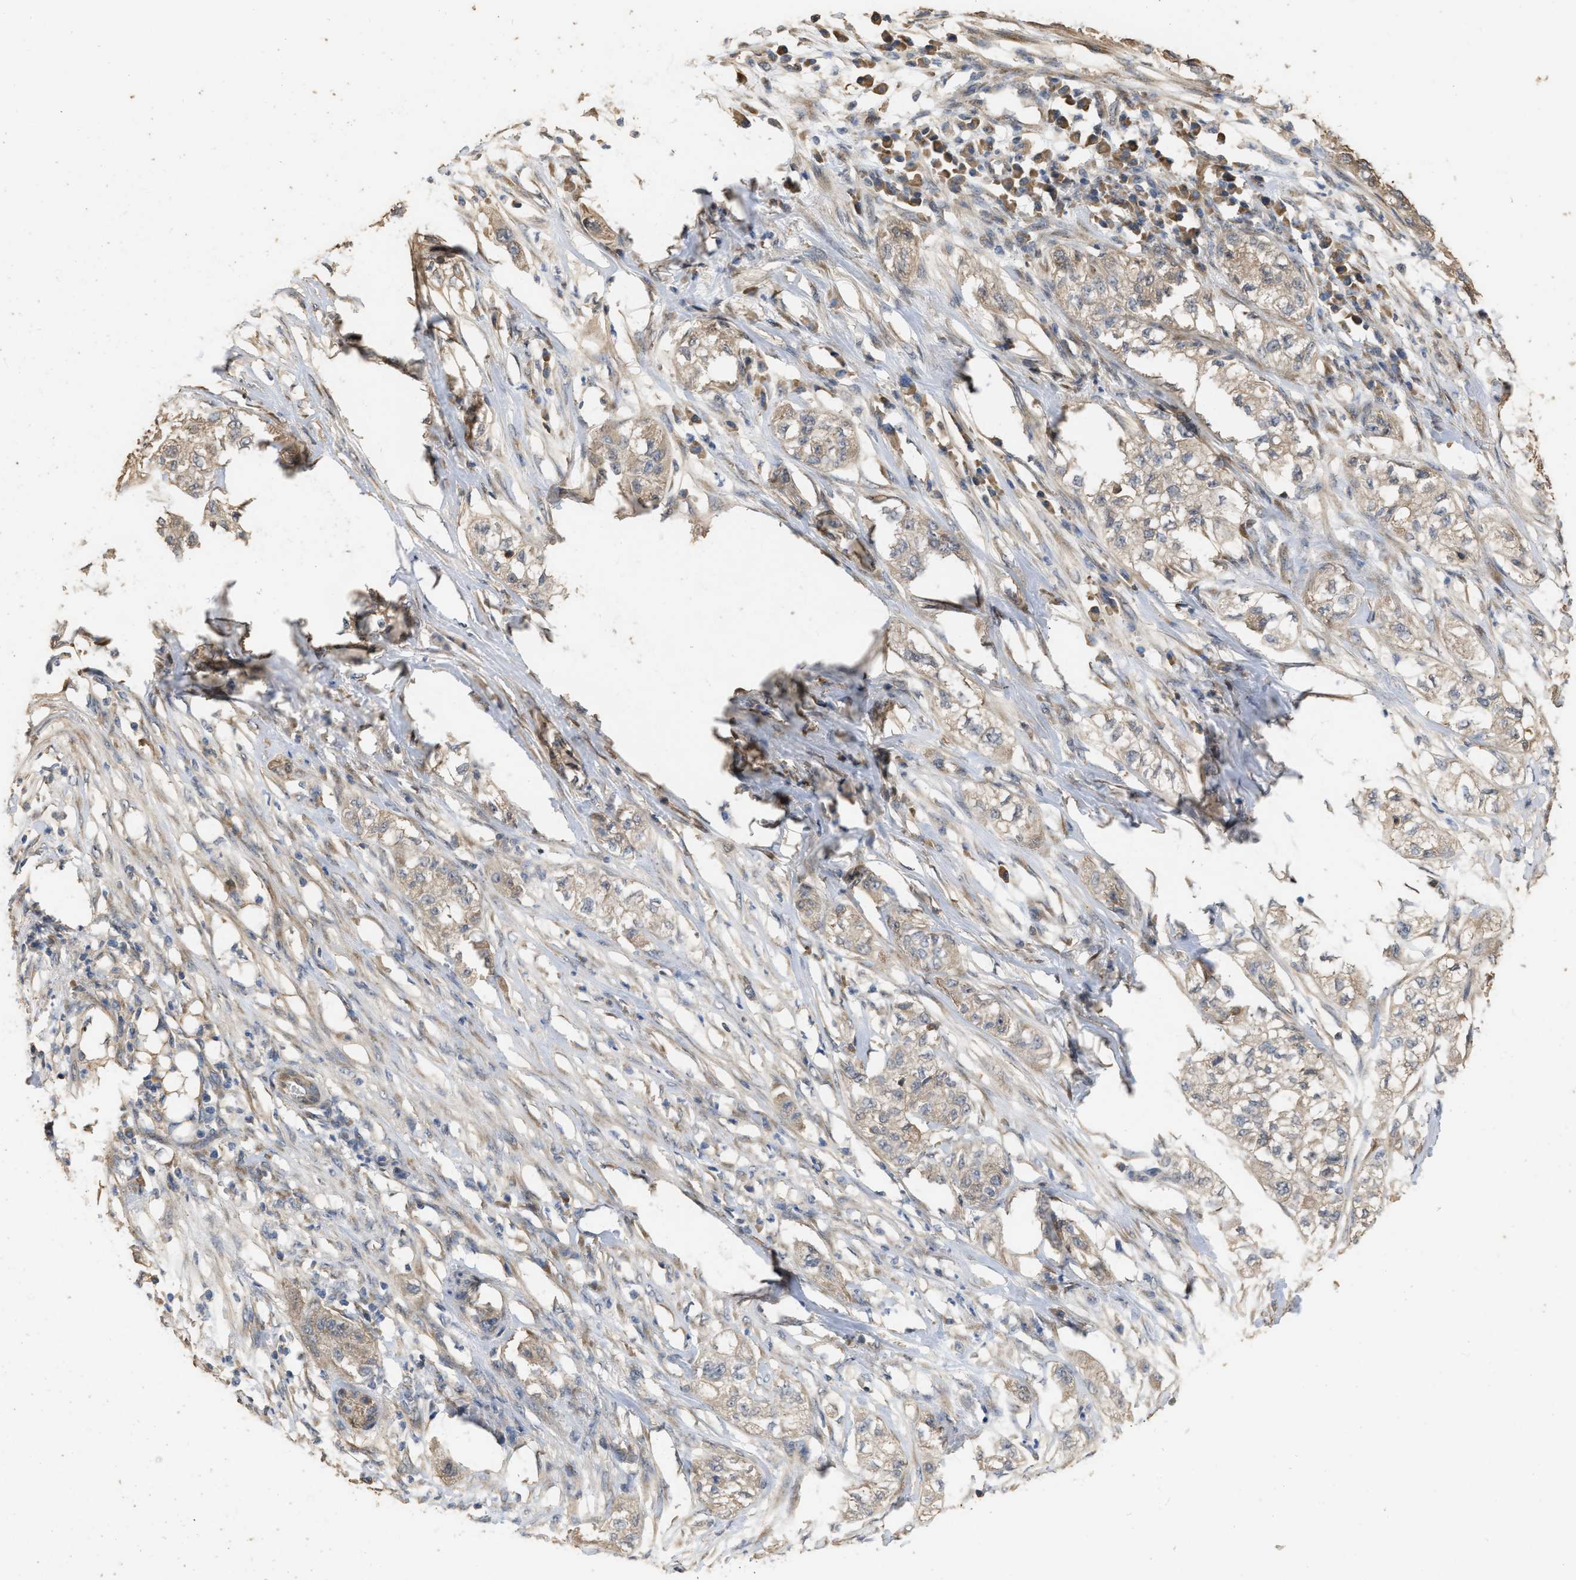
{"staining": {"intensity": "moderate", "quantity": ">75%", "location": "cytoplasmic/membranous"}, "tissue": "pancreatic cancer", "cell_type": "Tumor cells", "image_type": "cancer", "snomed": [{"axis": "morphology", "description": "Adenocarcinoma, NOS"}, {"axis": "topography", "description": "Pancreas"}], "caption": "Immunohistochemical staining of pancreatic cancer (adenocarcinoma) reveals moderate cytoplasmic/membranous protein expression in about >75% of tumor cells. The staining was performed using DAB, with brown indicating positive protein expression. Nuclei are stained blue with hematoxylin.", "gene": "NCS1", "patient": {"sex": "female", "age": 78}}